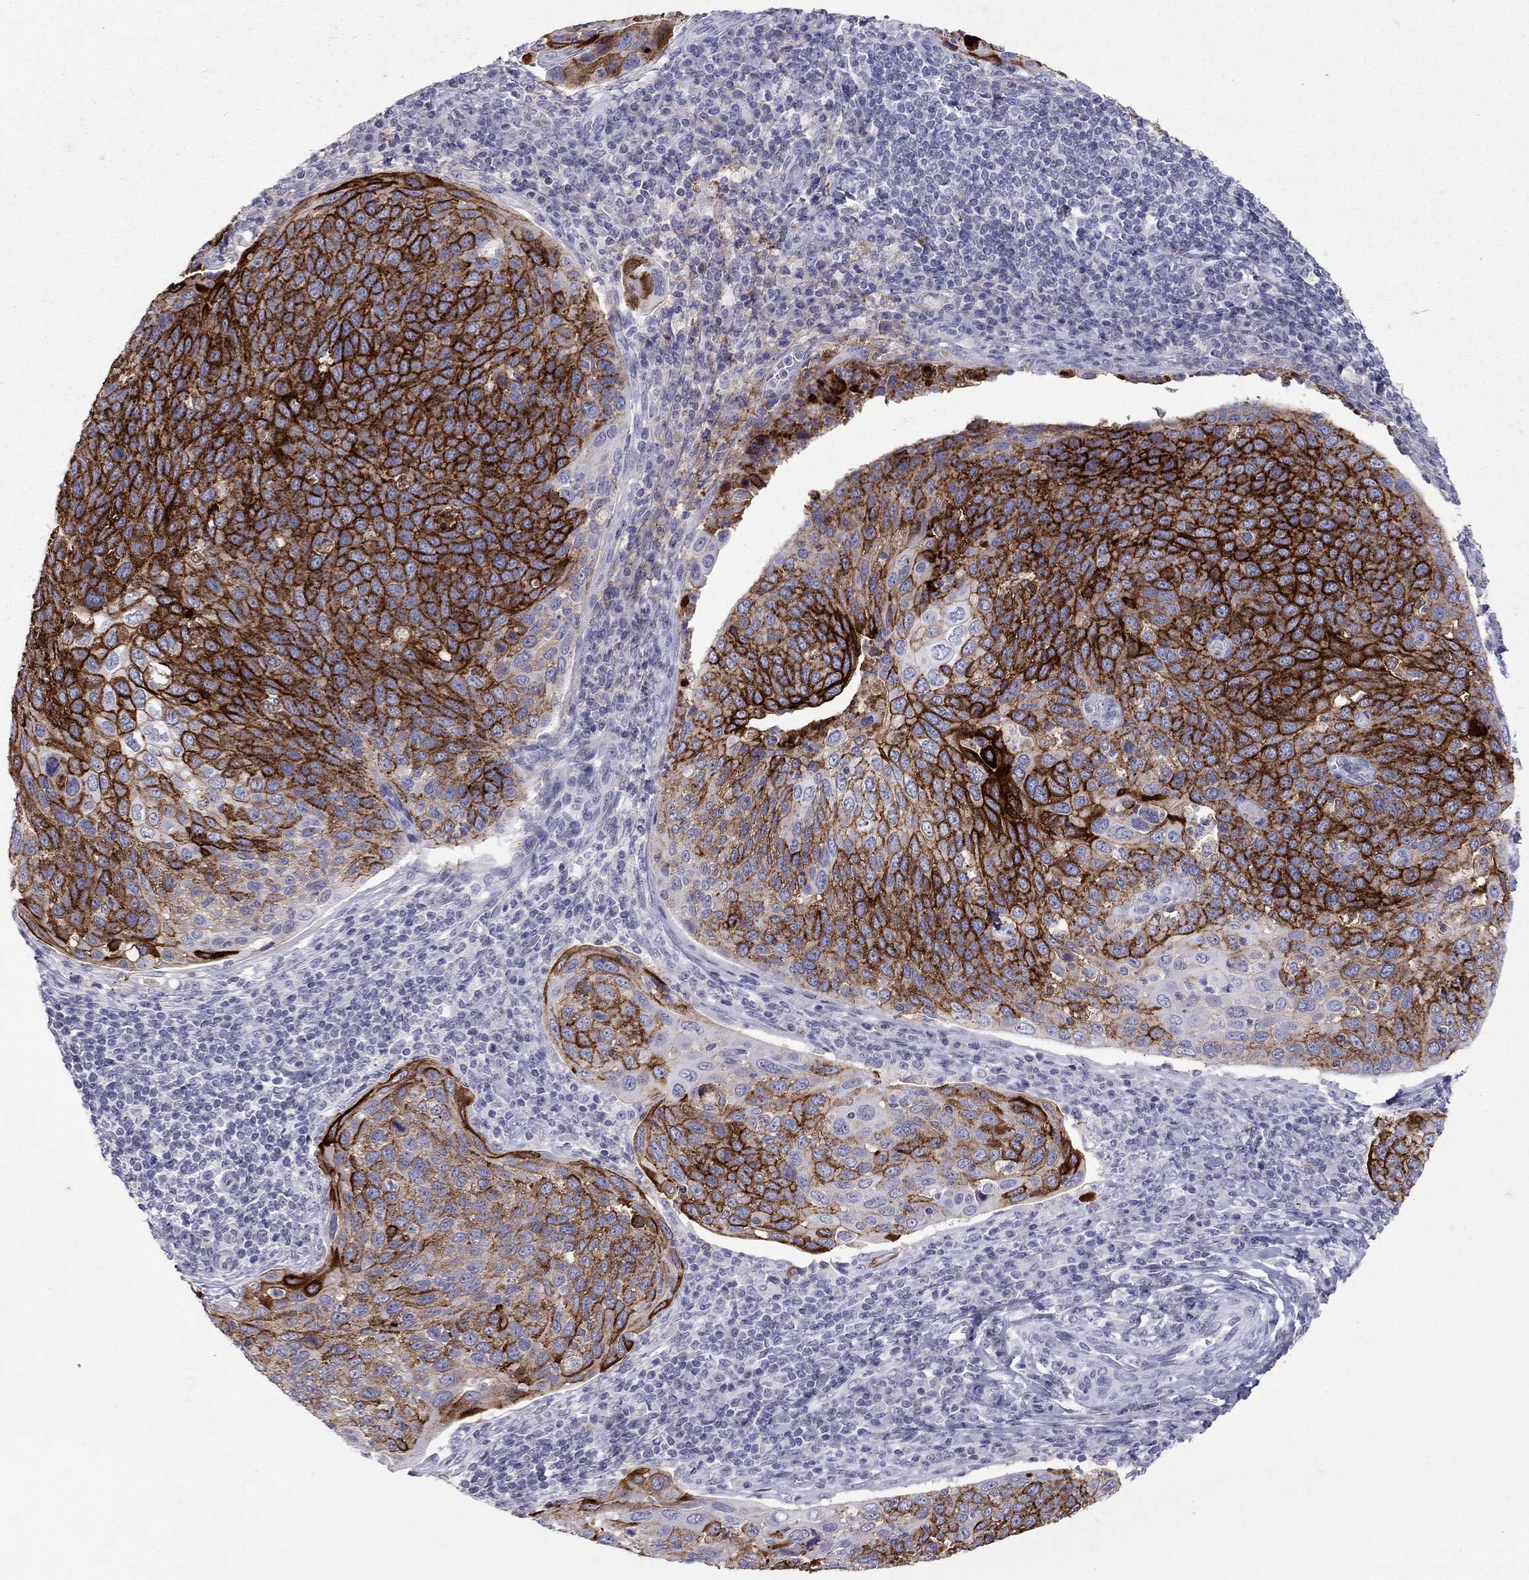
{"staining": {"intensity": "strong", "quantity": ">75%", "location": "cytoplasmic/membranous"}, "tissue": "cervical cancer", "cell_type": "Tumor cells", "image_type": "cancer", "snomed": [{"axis": "morphology", "description": "Squamous cell carcinoma, NOS"}, {"axis": "topography", "description": "Cervix"}], "caption": "A photomicrograph of cervical cancer (squamous cell carcinoma) stained for a protein shows strong cytoplasmic/membranous brown staining in tumor cells.", "gene": "MUC16", "patient": {"sex": "female", "age": 54}}